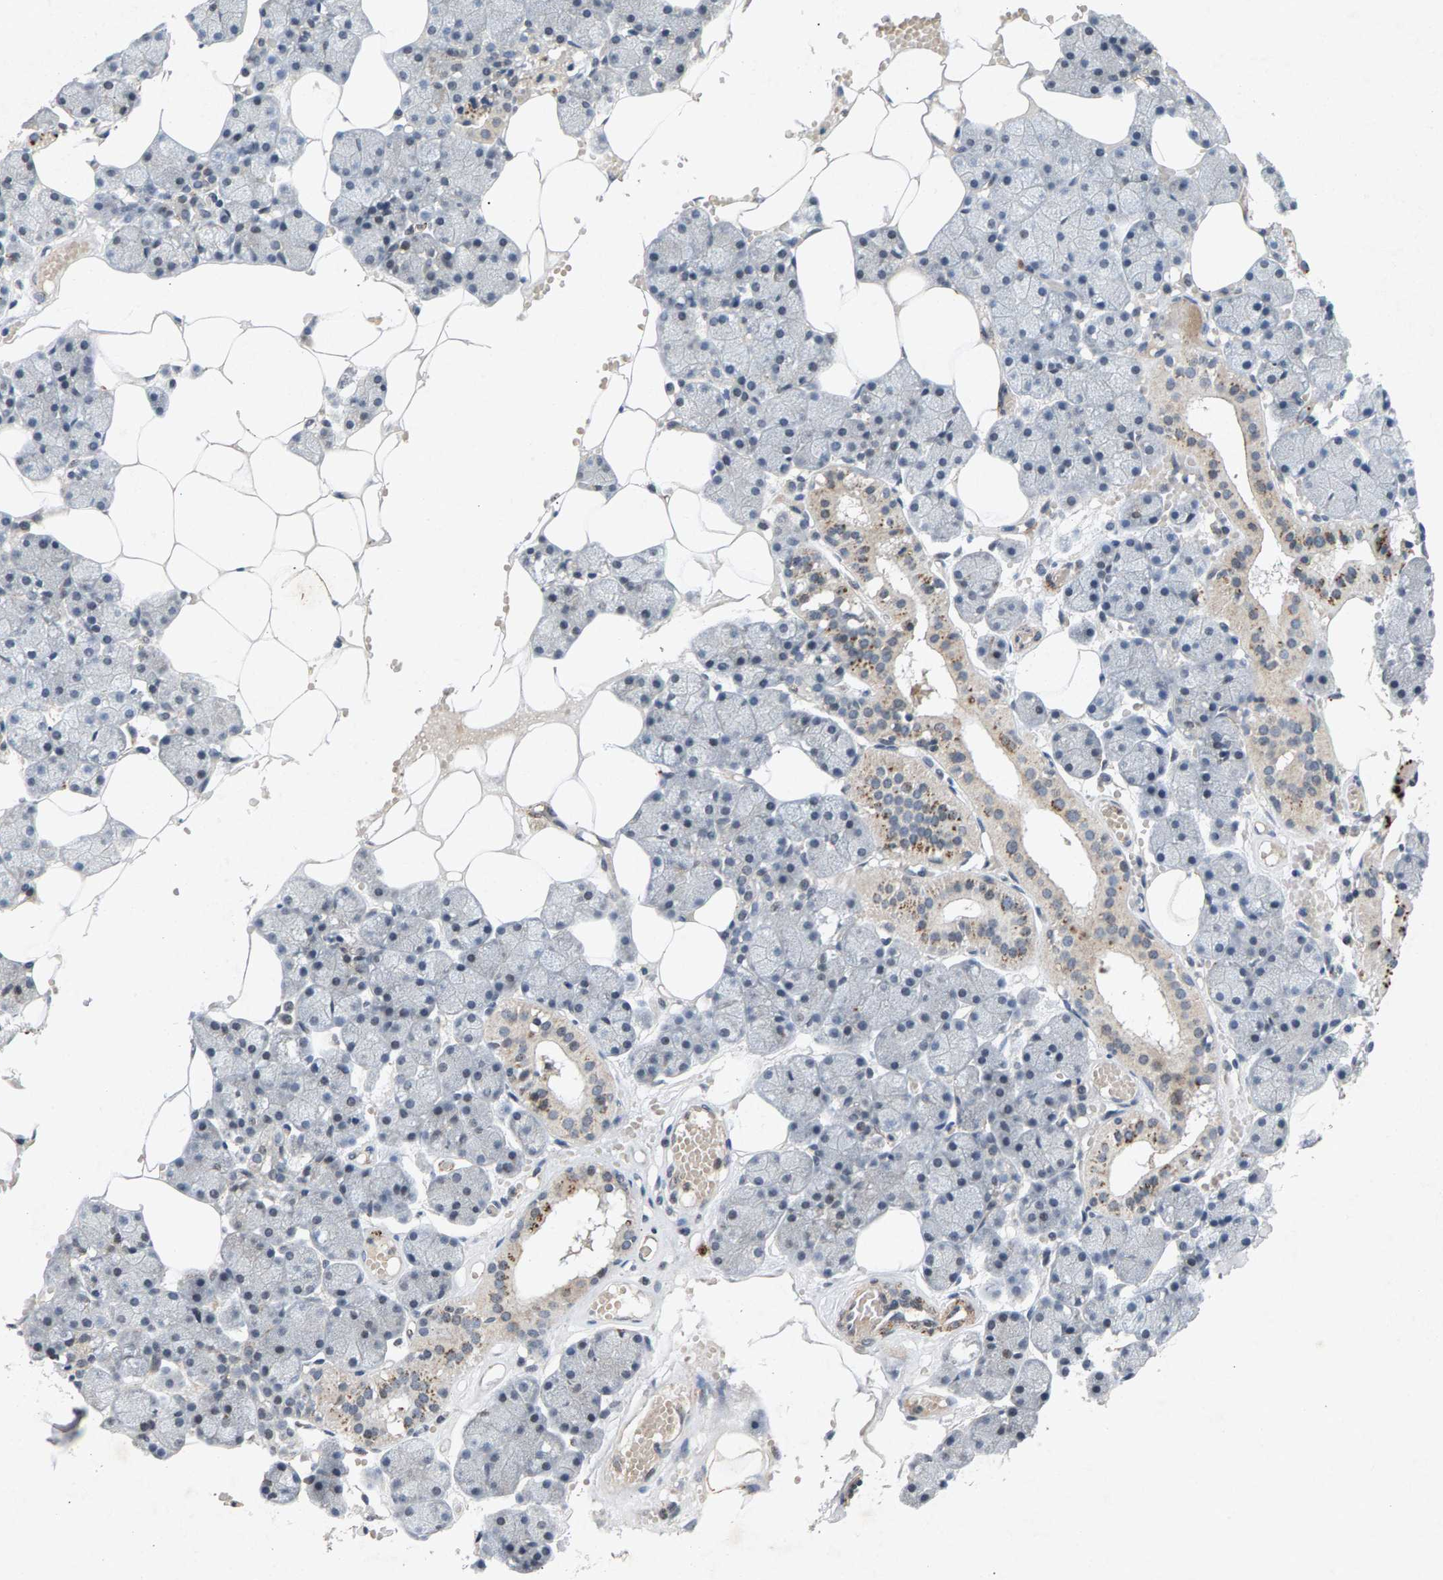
{"staining": {"intensity": "moderate", "quantity": "<25%", "location": "cytoplasmic/membranous"}, "tissue": "salivary gland", "cell_type": "Glandular cells", "image_type": "normal", "snomed": [{"axis": "morphology", "description": "Normal tissue, NOS"}, {"axis": "topography", "description": "Salivary gland"}], "caption": "Immunohistochemistry (IHC) histopathology image of normal human salivary gland stained for a protein (brown), which exhibits low levels of moderate cytoplasmic/membranous staining in about <25% of glandular cells.", "gene": "ZPR1", "patient": {"sex": "male", "age": 62}}